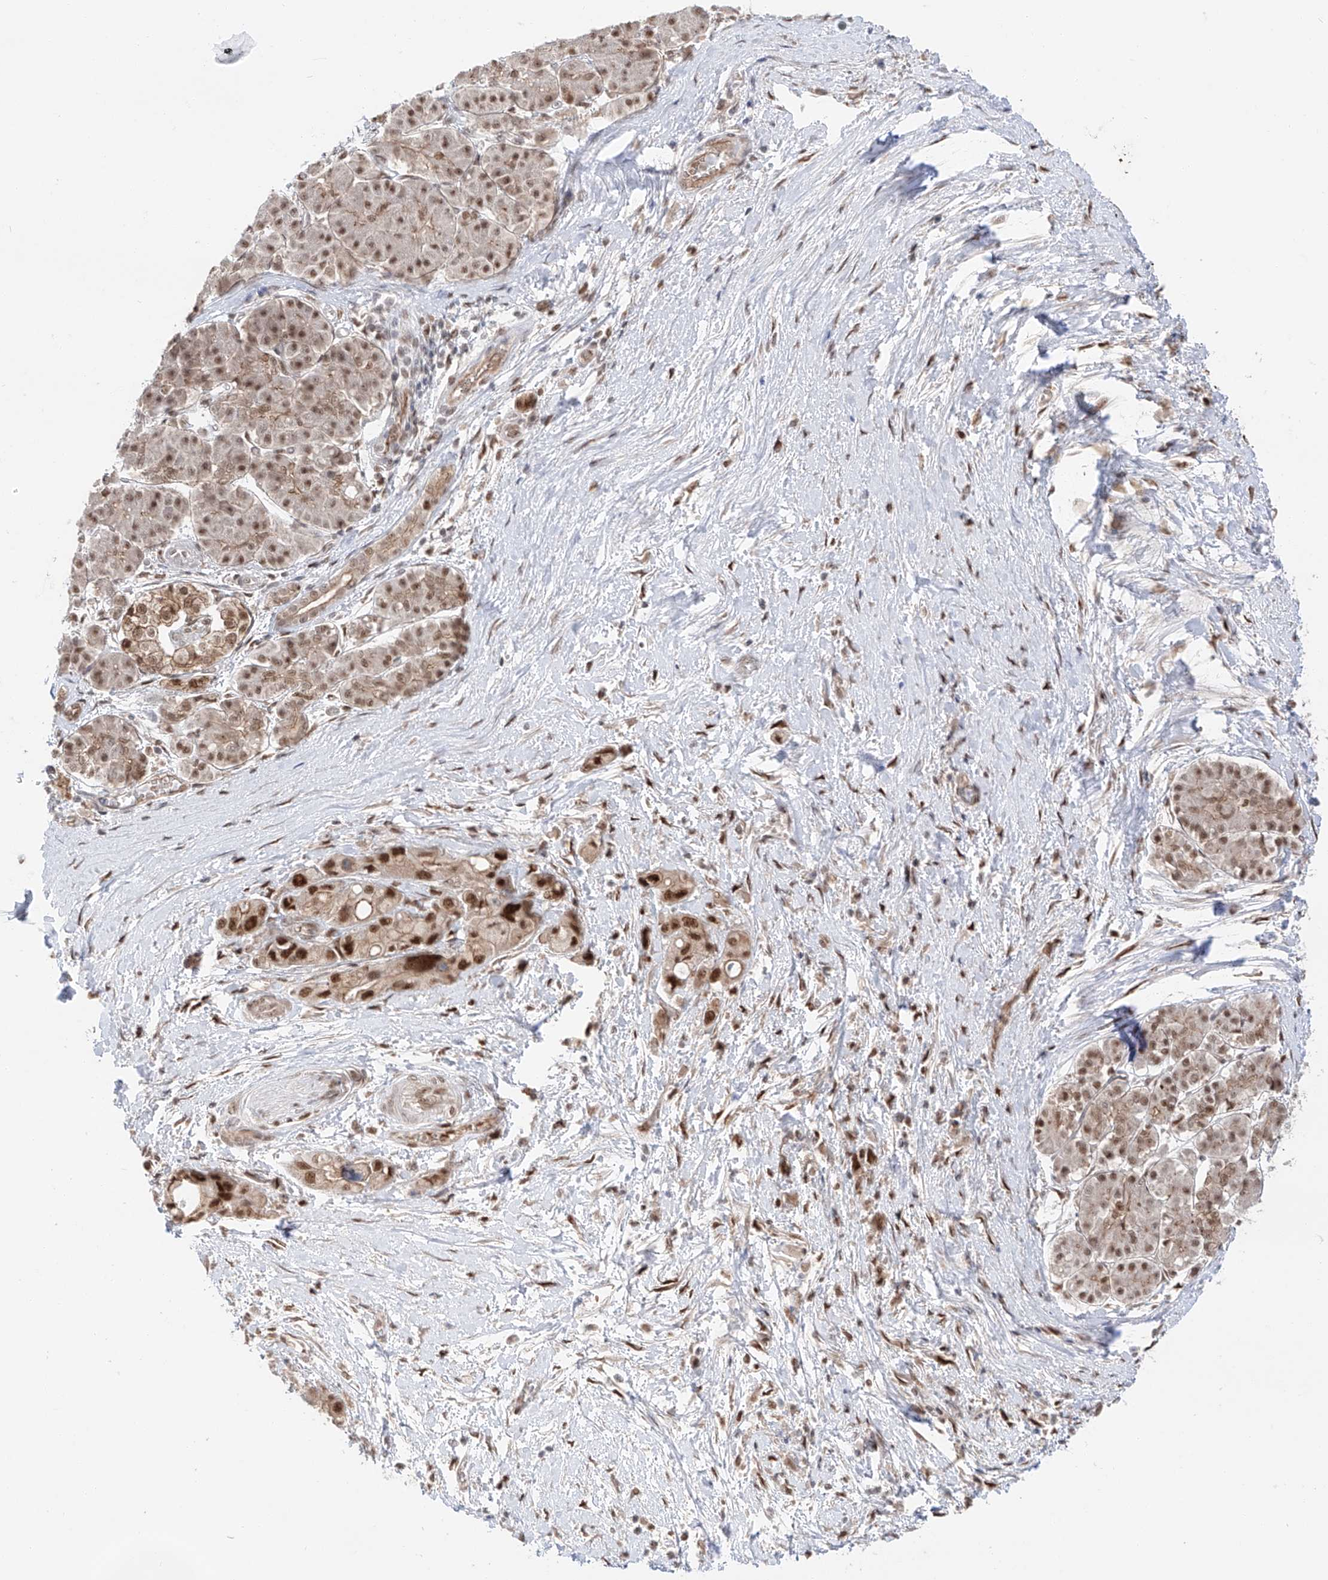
{"staining": {"intensity": "strong", "quantity": ">75%", "location": "nuclear"}, "tissue": "pancreatic cancer", "cell_type": "Tumor cells", "image_type": "cancer", "snomed": [{"axis": "morphology", "description": "Normal tissue, NOS"}, {"axis": "morphology", "description": "Adenocarcinoma, NOS"}, {"axis": "topography", "description": "Pancreas"}], "caption": "A high-resolution image shows IHC staining of adenocarcinoma (pancreatic), which shows strong nuclear expression in about >75% of tumor cells.", "gene": "POGK", "patient": {"sex": "female", "age": 68}}